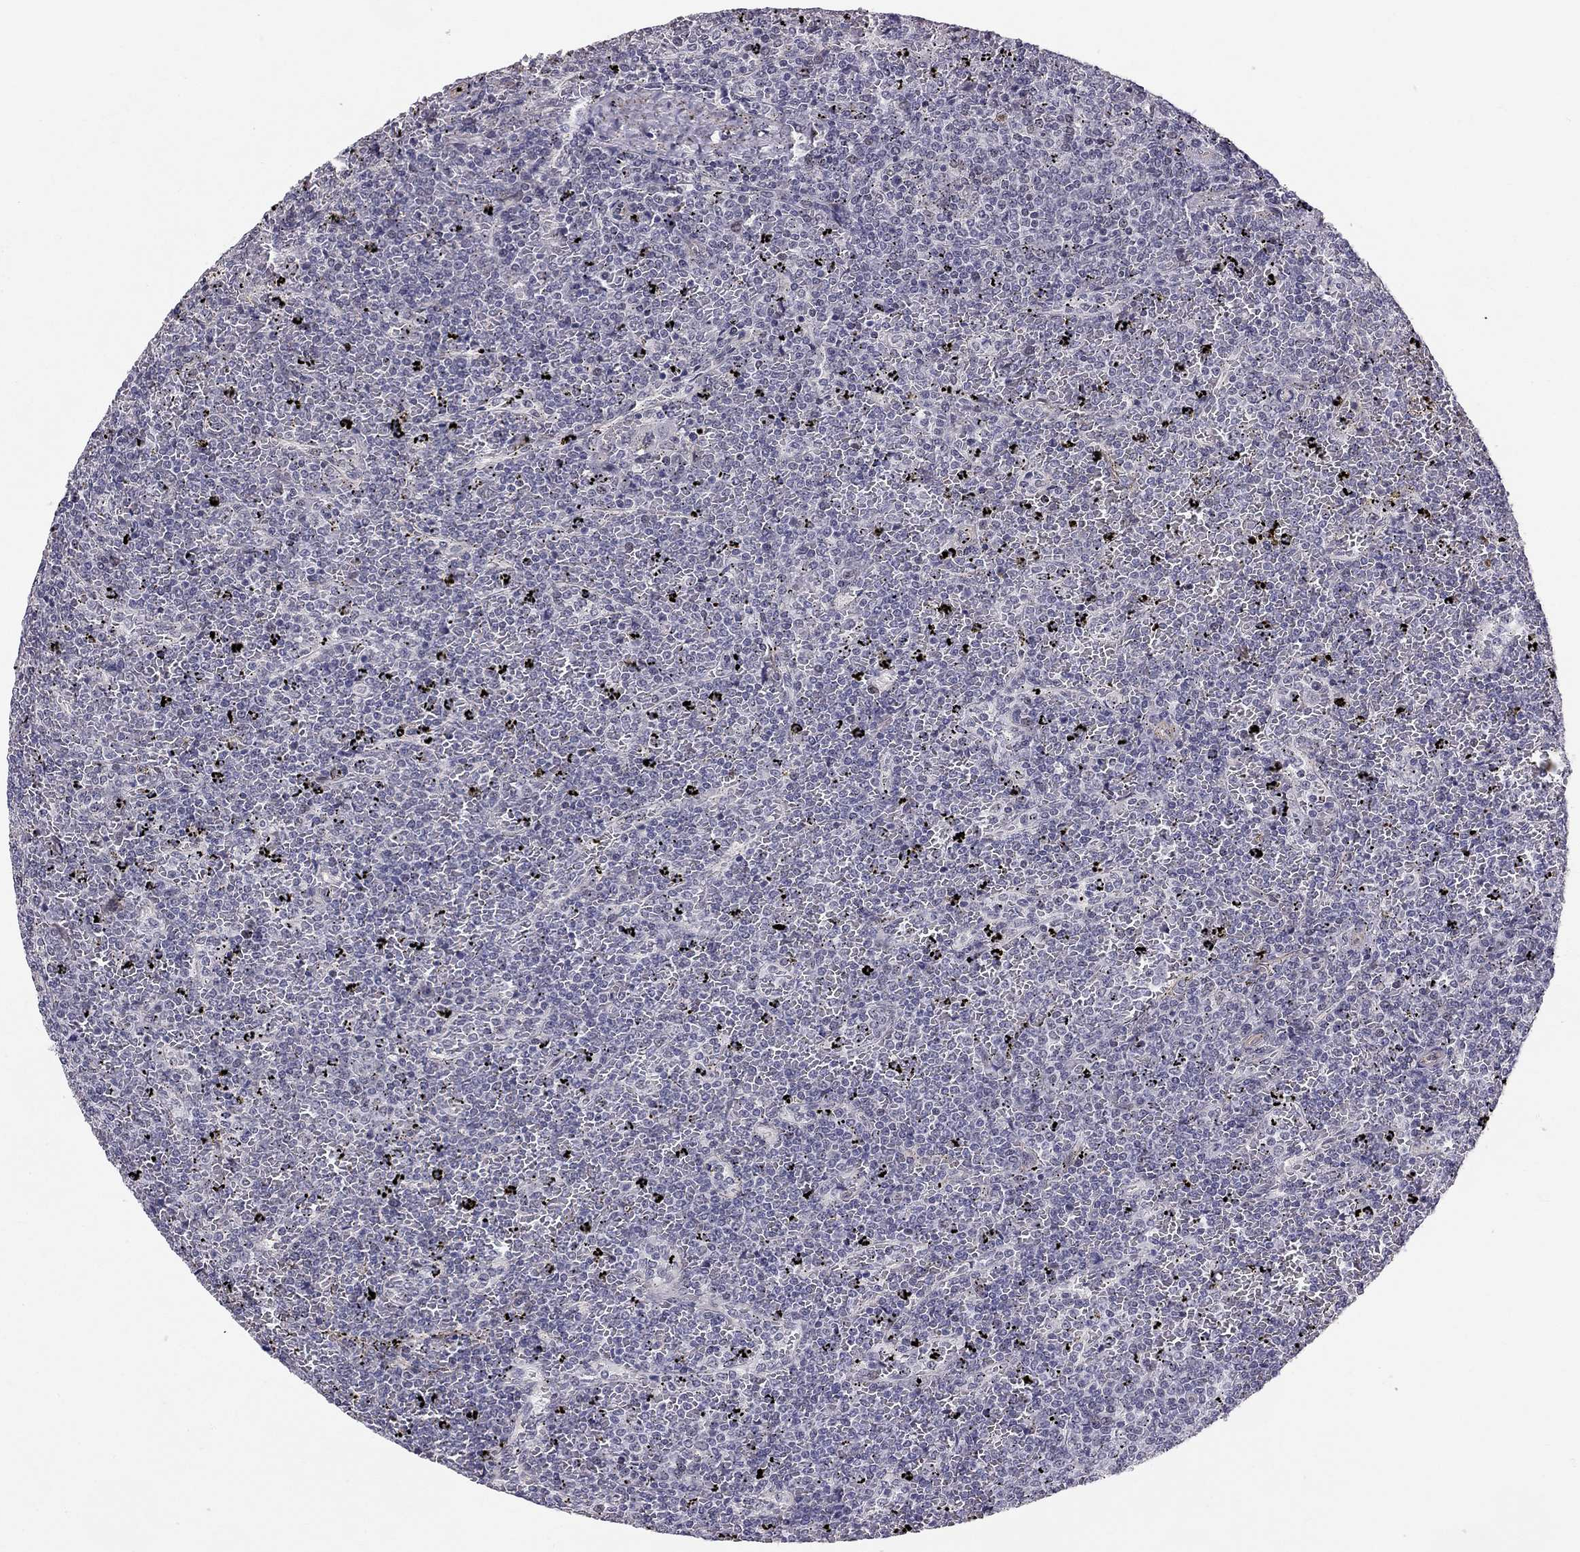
{"staining": {"intensity": "negative", "quantity": "none", "location": "none"}, "tissue": "lymphoma", "cell_type": "Tumor cells", "image_type": "cancer", "snomed": [{"axis": "morphology", "description": "Malignant lymphoma, non-Hodgkin's type, Low grade"}, {"axis": "topography", "description": "Spleen"}], "caption": "High magnification brightfield microscopy of lymphoma stained with DAB (3,3'-diaminobenzidine) (brown) and counterstained with hematoxylin (blue): tumor cells show no significant positivity. Nuclei are stained in blue.", "gene": "GJB4", "patient": {"sex": "female", "age": 77}}